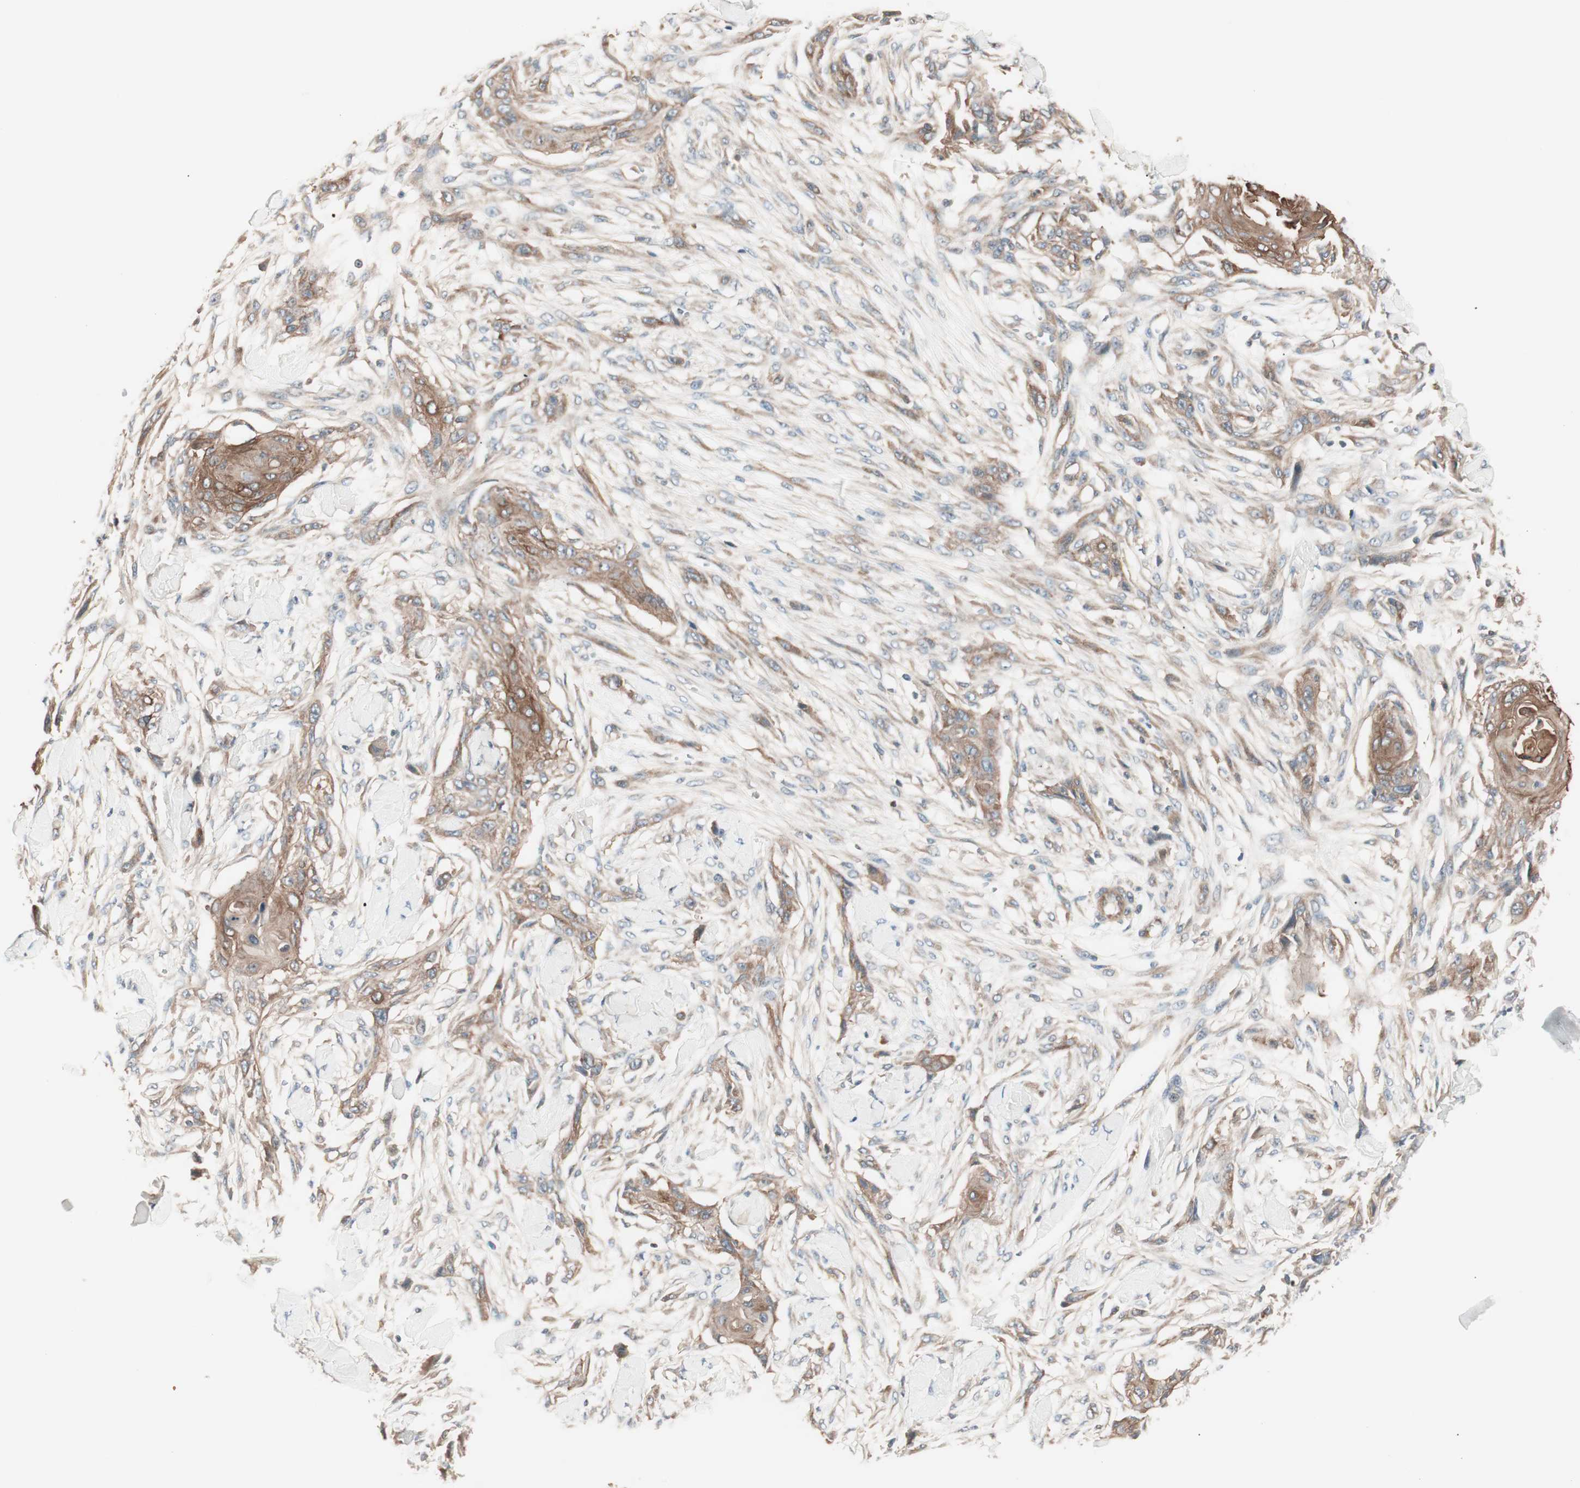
{"staining": {"intensity": "moderate", "quantity": ">75%", "location": "cytoplasmic/membranous"}, "tissue": "skin cancer", "cell_type": "Tumor cells", "image_type": "cancer", "snomed": [{"axis": "morphology", "description": "Squamous cell carcinoma, NOS"}, {"axis": "topography", "description": "Skin"}], "caption": "Protein expression analysis of skin cancer displays moderate cytoplasmic/membranous expression in about >75% of tumor cells. Ihc stains the protein in brown and the nuclei are stained blue.", "gene": "TSG101", "patient": {"sex": "female", "age": 59}}